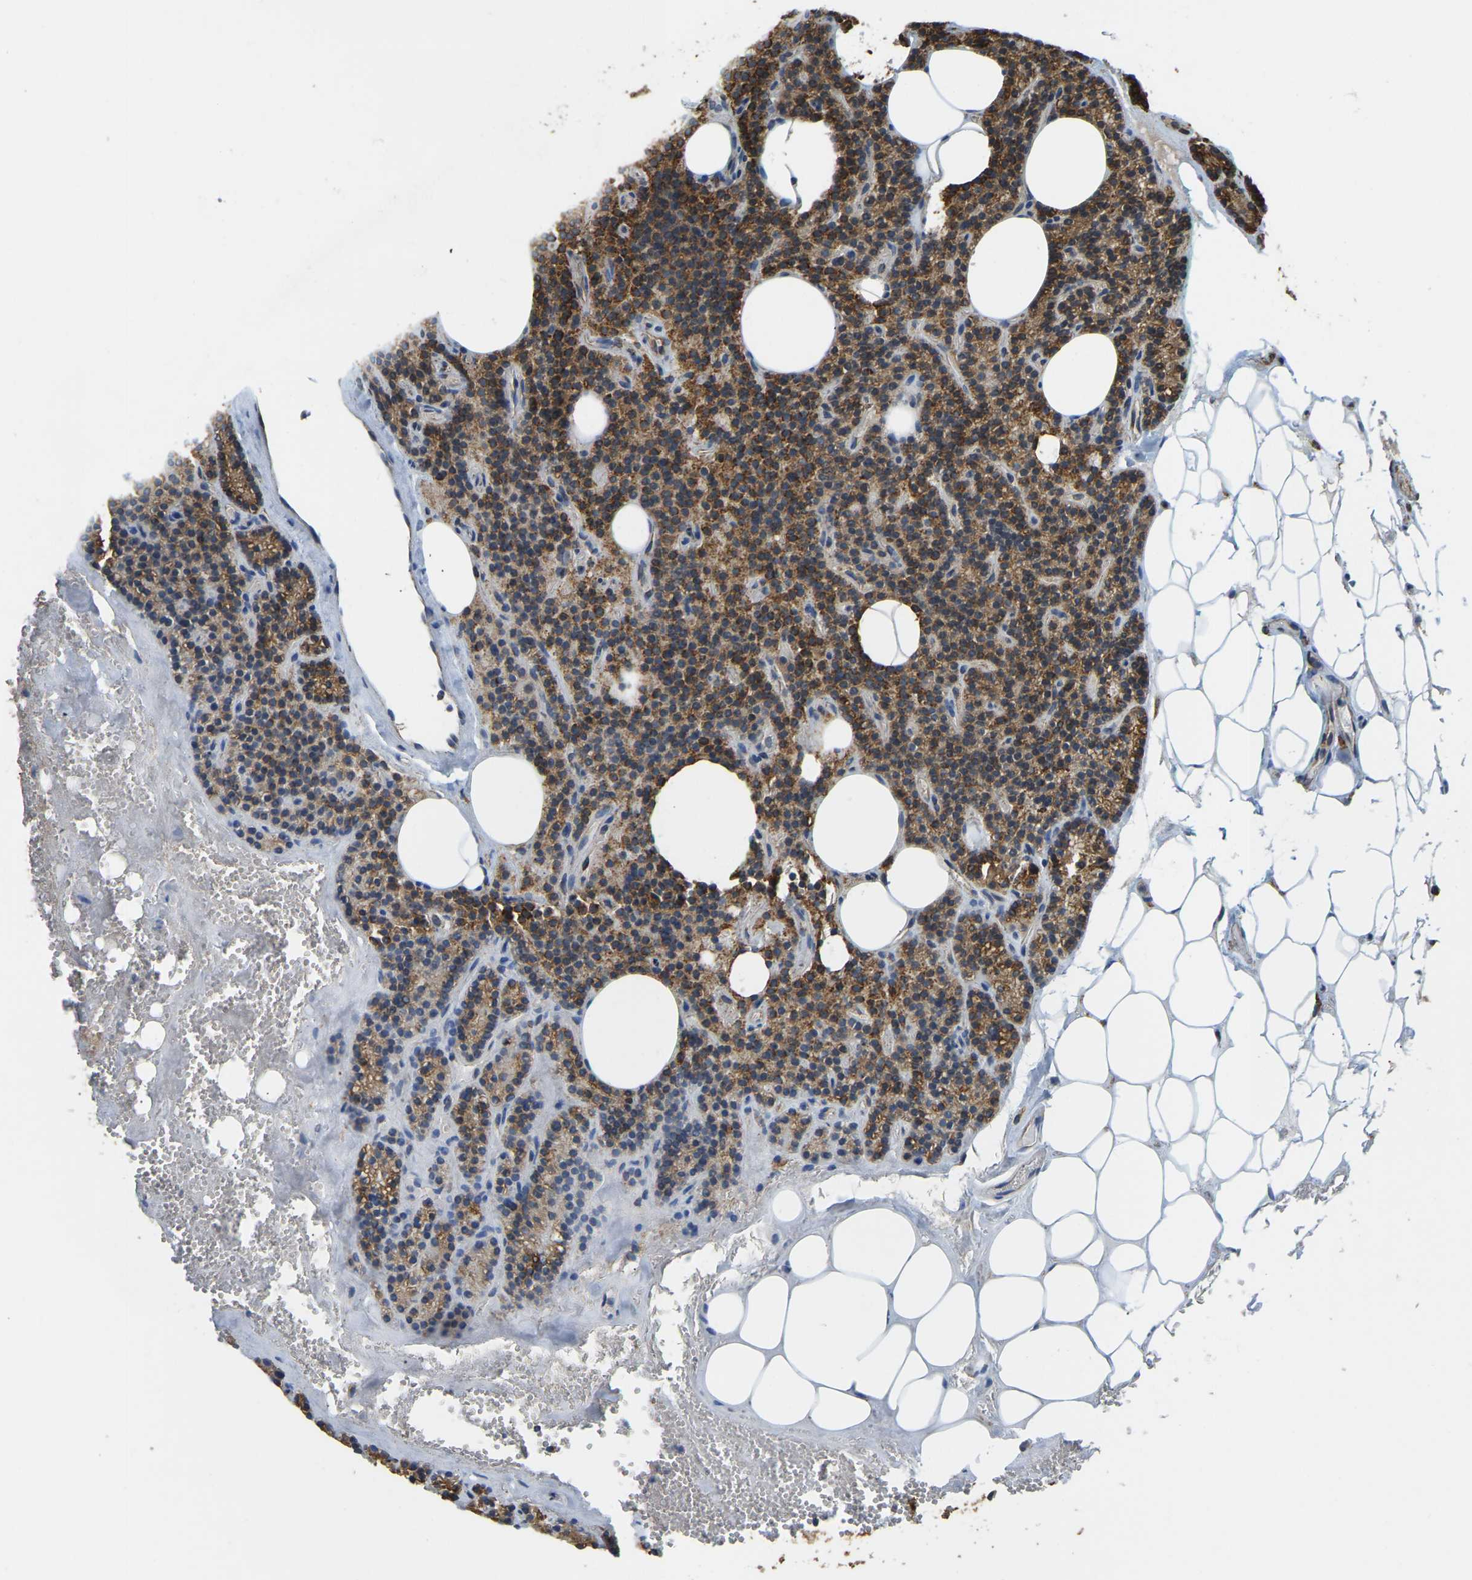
{"staining": {"intensity": "strong", "quantity": ">75%", "location": "cytoplasmic/membranous"}, "tissue": "parathyroid gland", "cell_type": "Glandular cells", "image_type": "normal", "snomed": [{"axis": "morphology", "description": "Normal tissue, NOS"}, {"axis": "morphology", "description": "Adenoma, NOS"}, {"axis": "topography", "description": "Parathyroid gland"}], "caption": "This is a micrograph of IHC staining of unremarkable parathyroid gland, which shows strong positivity in the cytoplasmic/membranous of glandular cells.", "gene": "RNF115", "patient": {"sex": "female", "age": 43}}